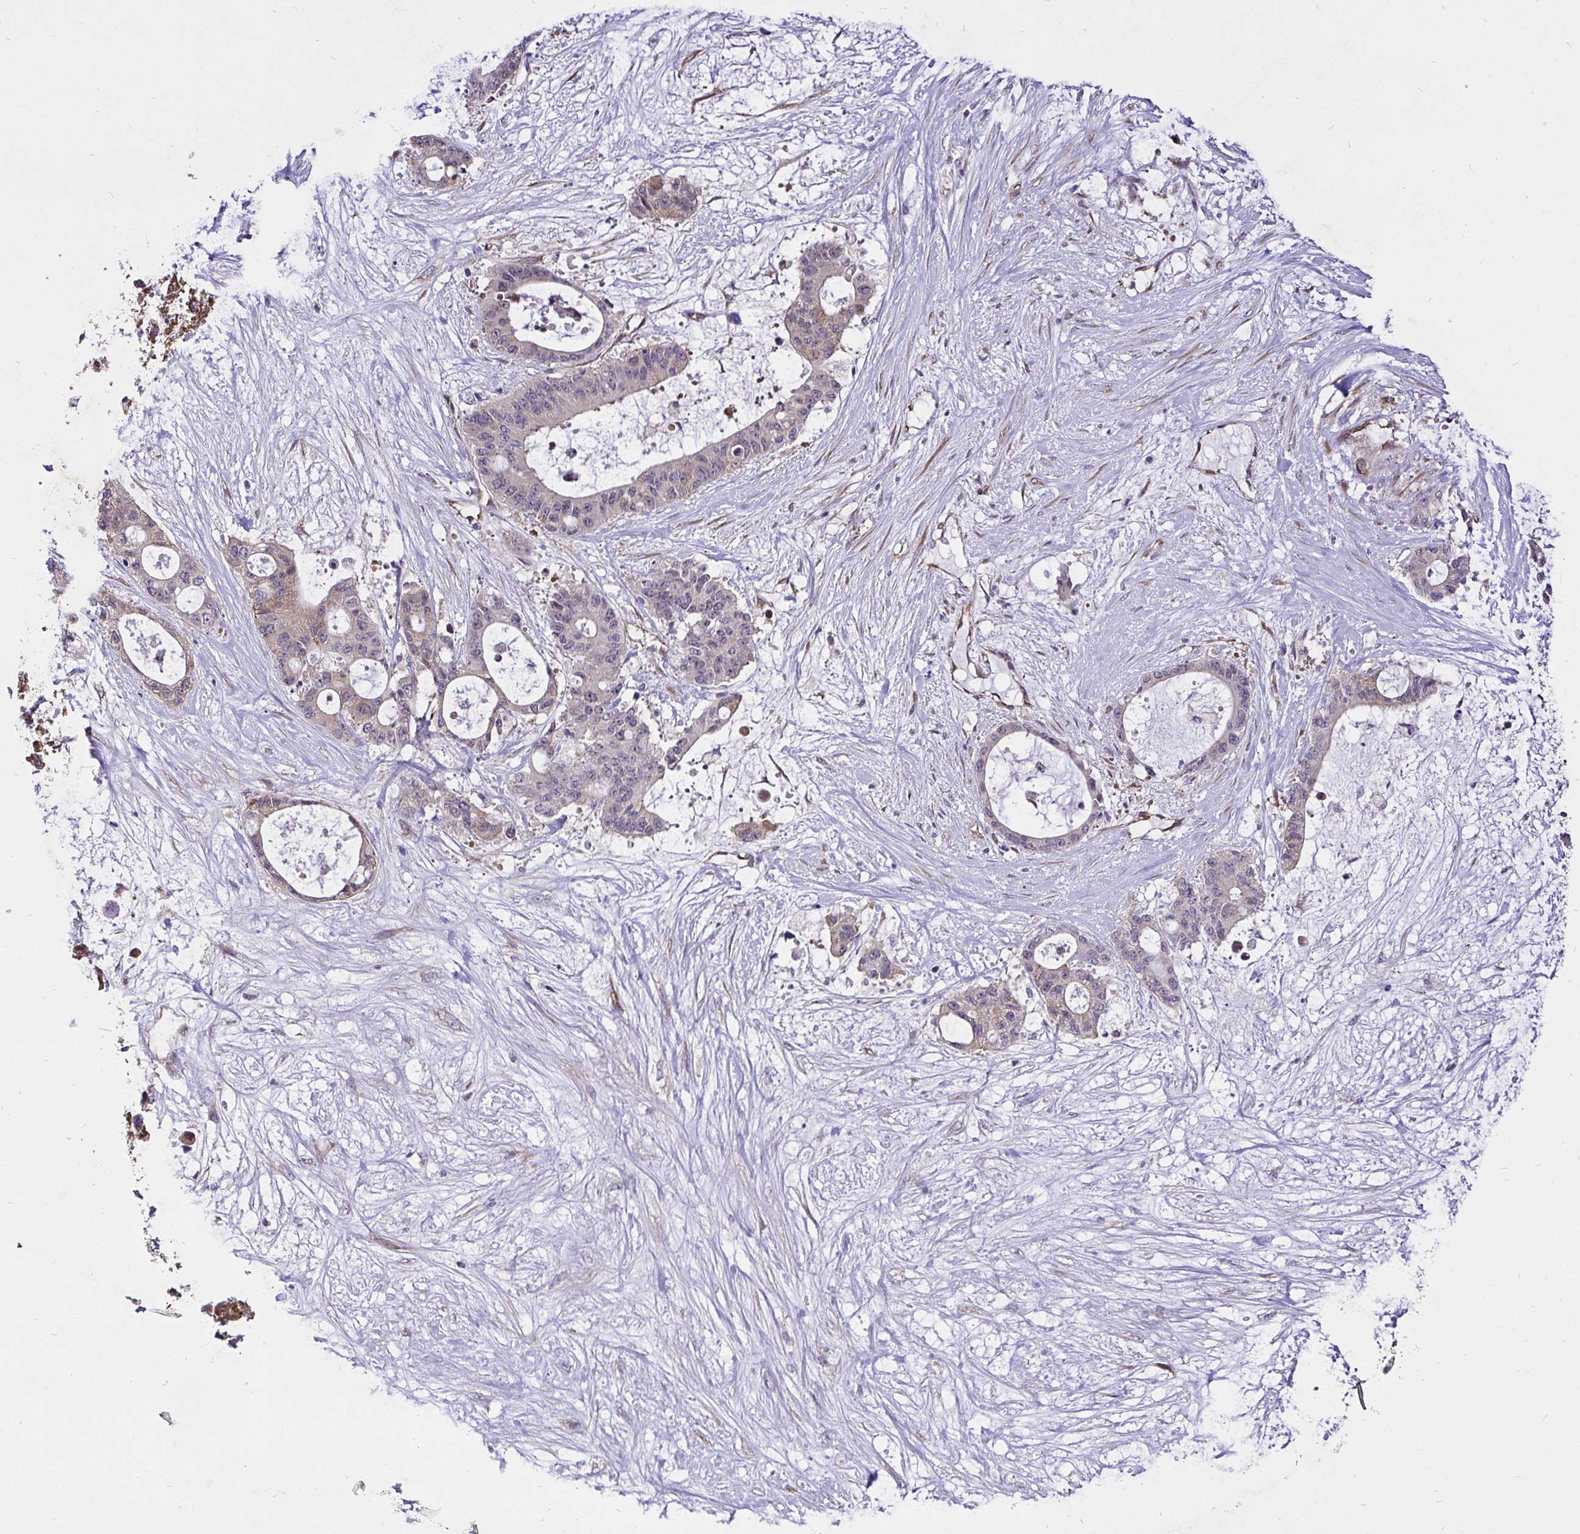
{"staining": {"intensity": "weak", "quantity": "25%-75%", "location": "cytoplasmic/membranous"}, "tissue": "liver cancer", "cell_type": "Tumor cells", "image_type": "cancer", "snomed": [{"axis": "morphology", "description": "Normal tissue, NOS"}, {"axis": "morphology", "description": "Cholangiocarcinoma"}, {"axis": "topography", "description": "Liver"}, {"axis": "topography", "description": "Peripheral nerve tissue"}], "caption": "Immunohistochemistry (IHC) staining of cholangiocarcinoma (liver), which displays low levels of weak cytoplasmic/membranous expression in about 25%-75% of tumor cells indicating weak cytoplasmic/membranous protein positivity. The staining was performed using DAB (brown) for protein detection and nuclei were counterstained in hematoxylin (blue).", "gene": "CCDC122", "patient": {"sex": "female", "age": 73}}